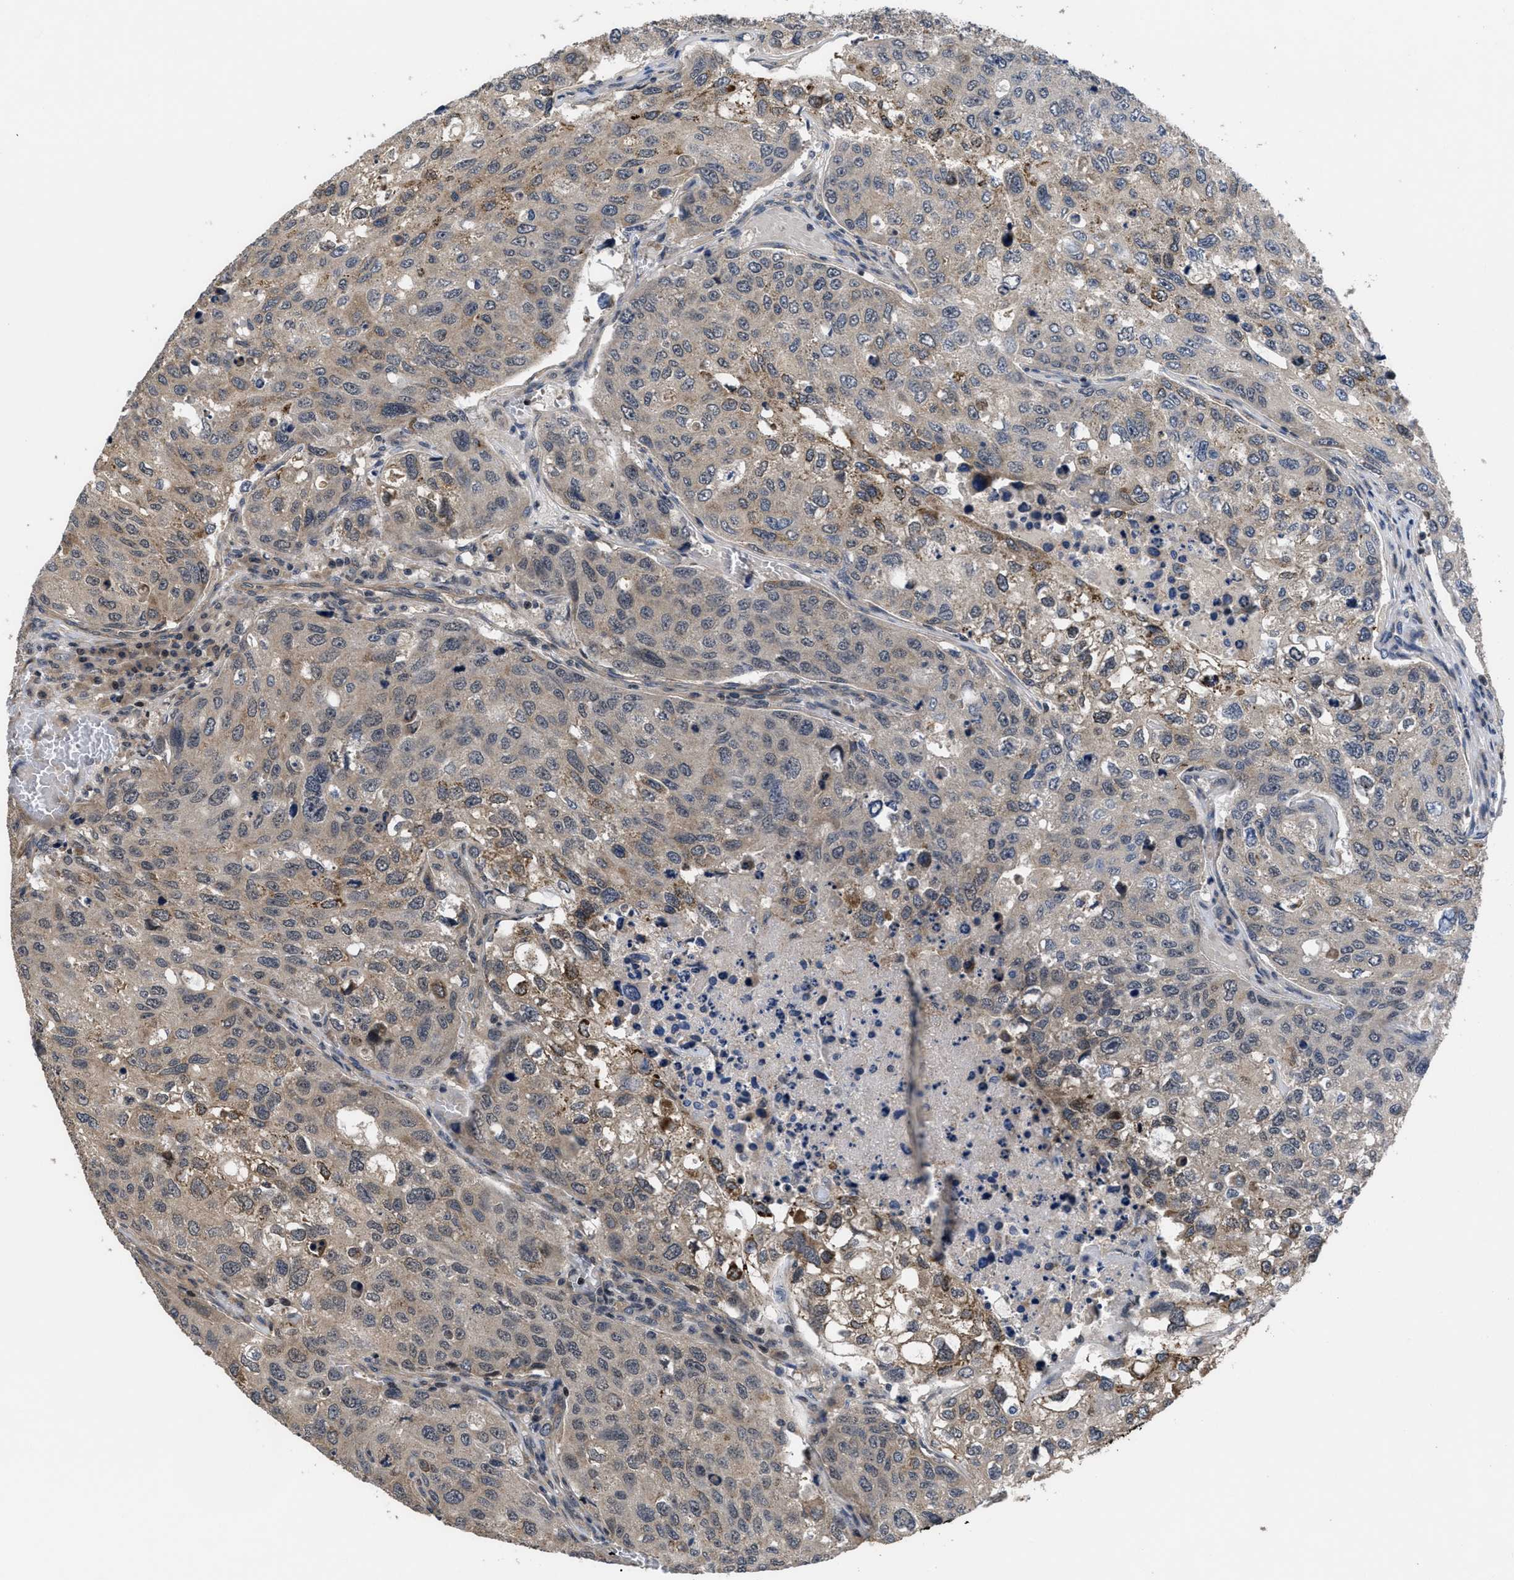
{"staining": {"intensity": "weak", "quantity": "<25%", "location": "cytoplasmic/membranous"}, "tissue": "urothelial cancer", "cell_type": "Tumor cells", "image_type": "cancer", "snomed": [{"axis": "morphology", "description": "Urothelial carcinoma, High grade"}, {"axis": "topography", "description": "Lymph node"}, {"axis": "topography", "description": "Urinary bladder"}], "caption": "Immunohistochemistry micrograph of human urothelial carcinoma (high-grade) stained for a protein (brown), which reveals no expression in tumor cells.", "gene": "DNAJC14", "patient": {"sex": "male", "age": 51}}